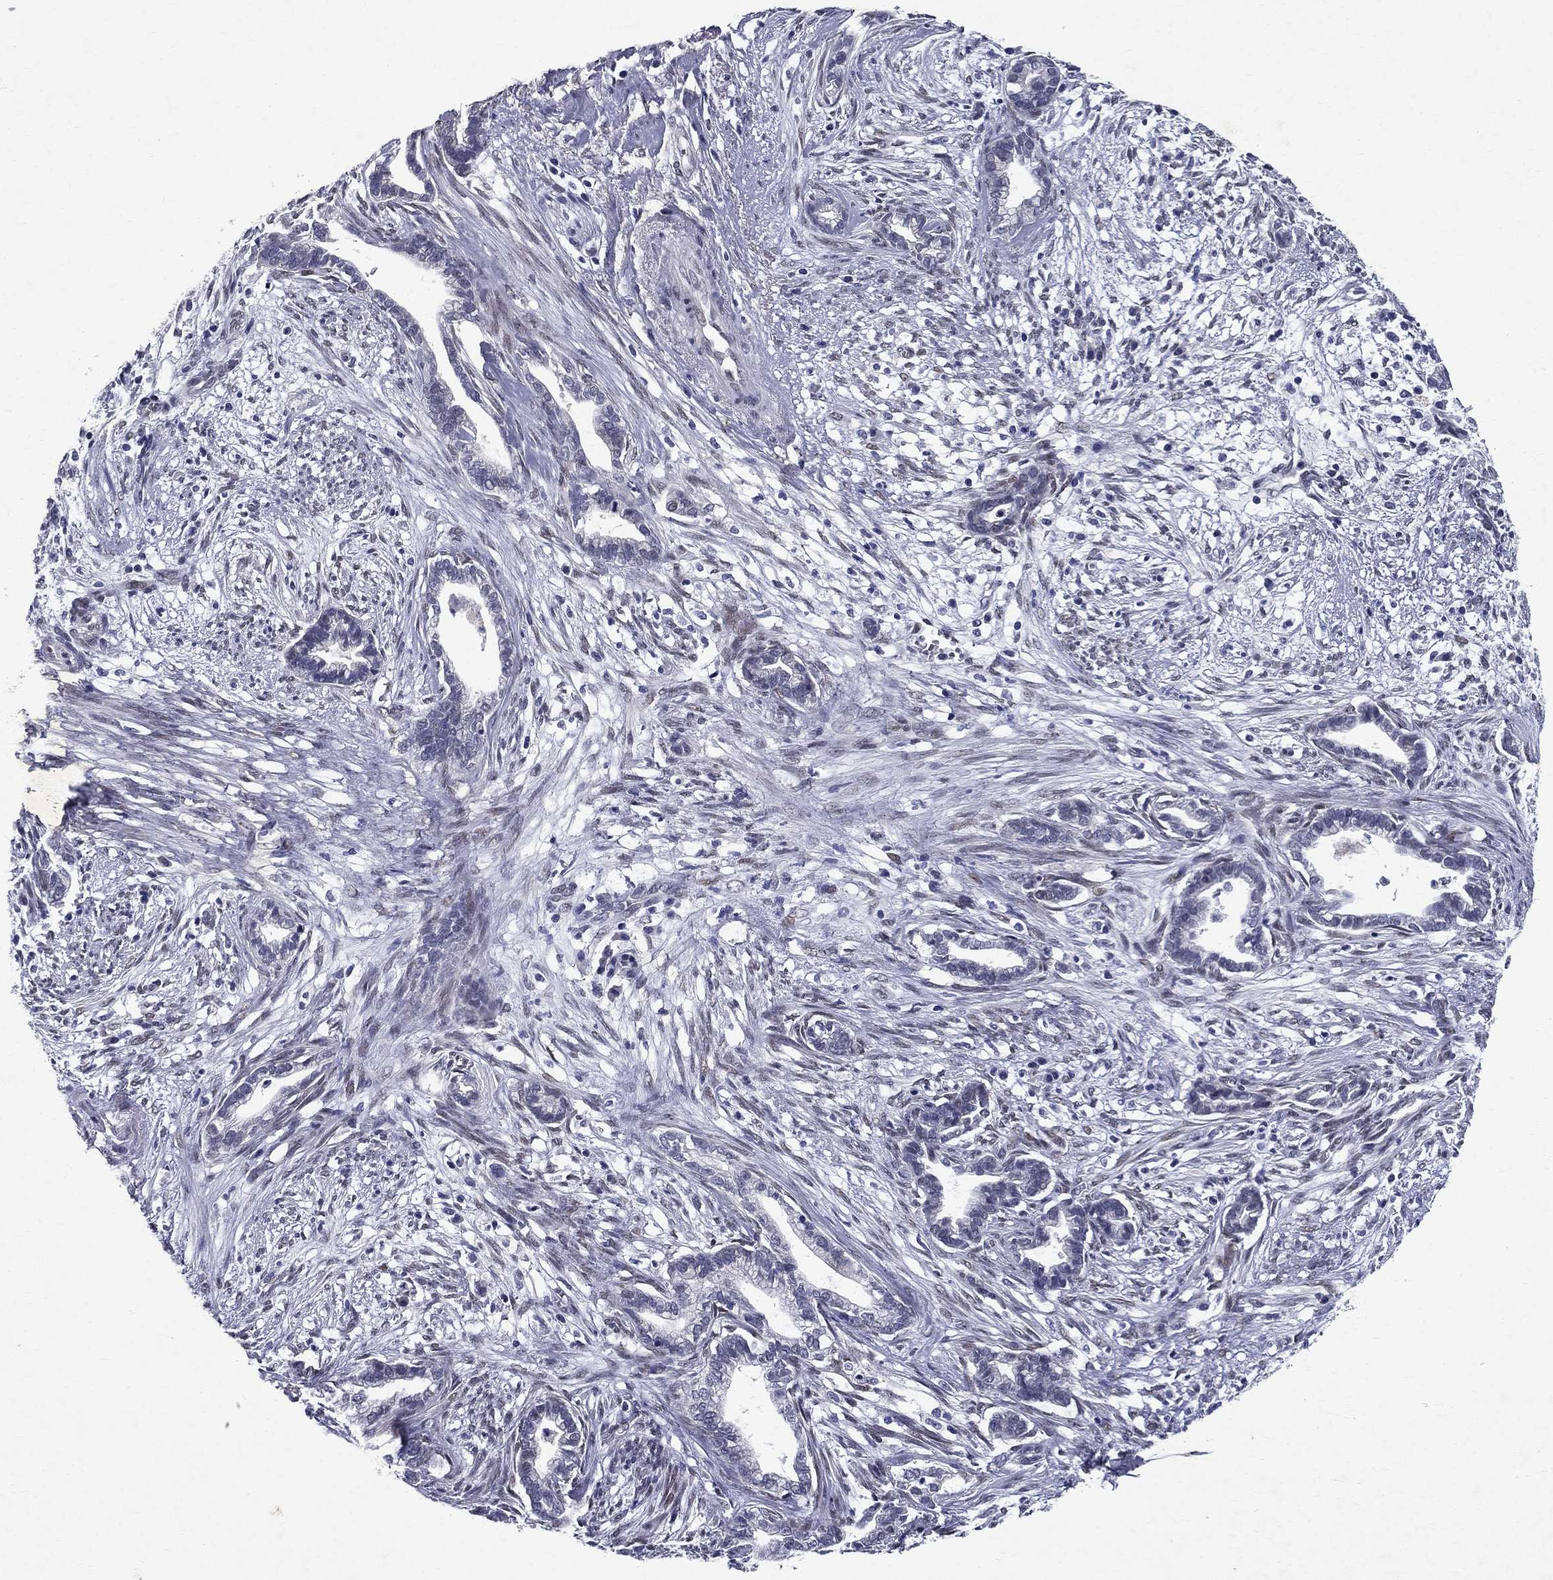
{"staining": {"intensity": "negative", "quantity": "none", "location": "none"}, "tissue": "cervical cancer", "cell_type": "Tumor cells", "image_type": "cancer", "snomed": [{"axis": "morphology", "description": "Adenocarcinoma, NOS"}, {"axis": "topography", "description": "Cervix"}], "caption": "Immunohistochemistry histopathology image of neoplastic tissue: human adenocarcinoma (cervical) stained with DAB (3,3'-diaminobenzidine) shows no significant protein positivity in tumor cells. The staining is performed using DAB (3,3'-diaminobenzidine) brown chromogen with nuclei counter-stained in using hematoxylin.", "gene": "RBFOX1", "patient": {"sex": "female", "age": 62}}